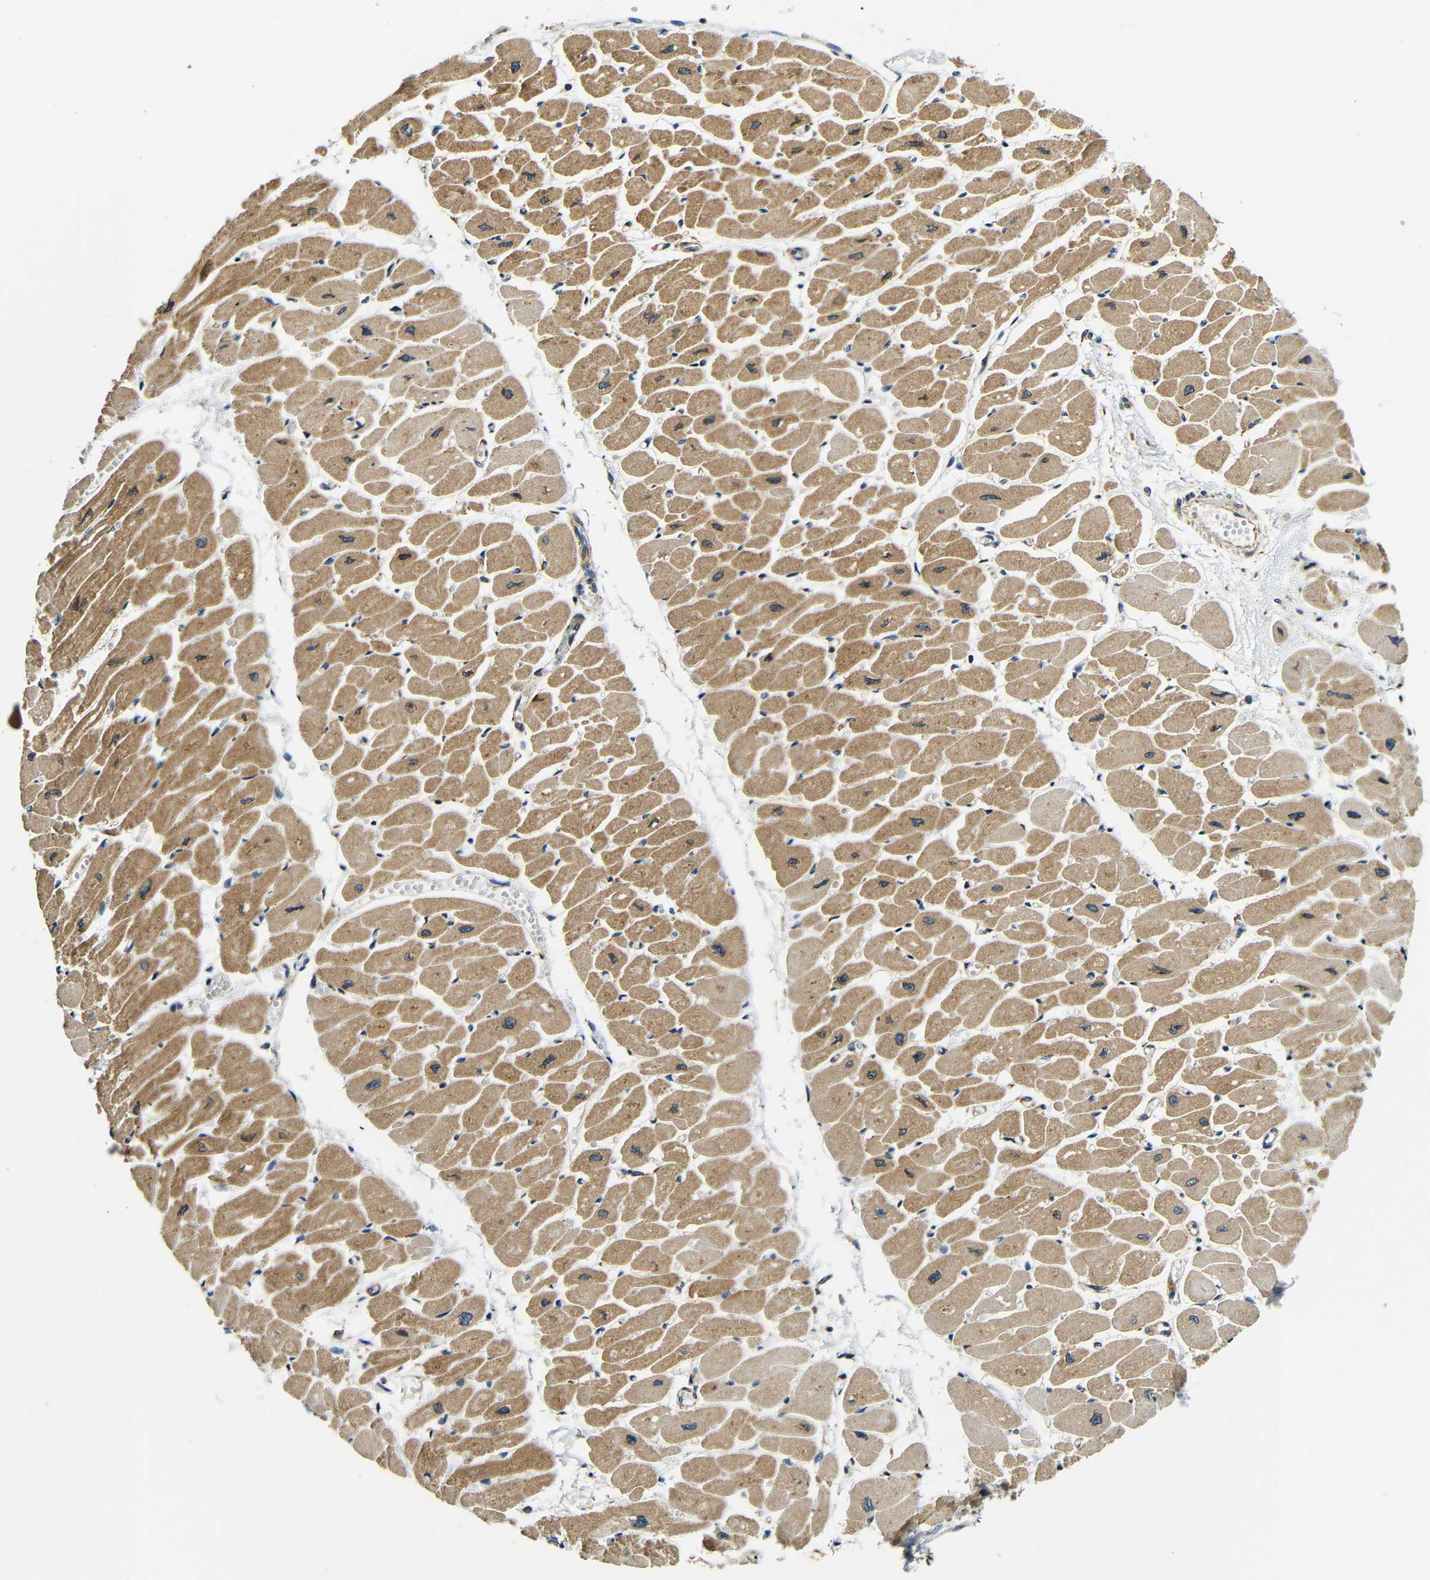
{"staining": {"intensity": "moderate", "quantity": ">75%", "location": "cytoplasmic/membranous"}, "tissue": "heart muscle", "cell_type": "Cardiomyocytes", "image_type": "normal", "snomed": [{"axis": "morphology", "description": "Normal tissue, NOS"}, {"axis": "topography", "description": "Heart"}], "caption": "IHC staining of benign heart muscle, which exhibits medium levels of moderate cytoplasmic/membranous expression in about >75% of cardiomyocytes indicating moderate cytoplasmic/membranous protein staining. The staining was performed using DAB (3,3'-diaminobenzidine) (brown) for protein detection and nuclei were counterstained in hematoxylin (blue).", "gene": "VAPB", "patient": {"sex": "female", "age": 54}}